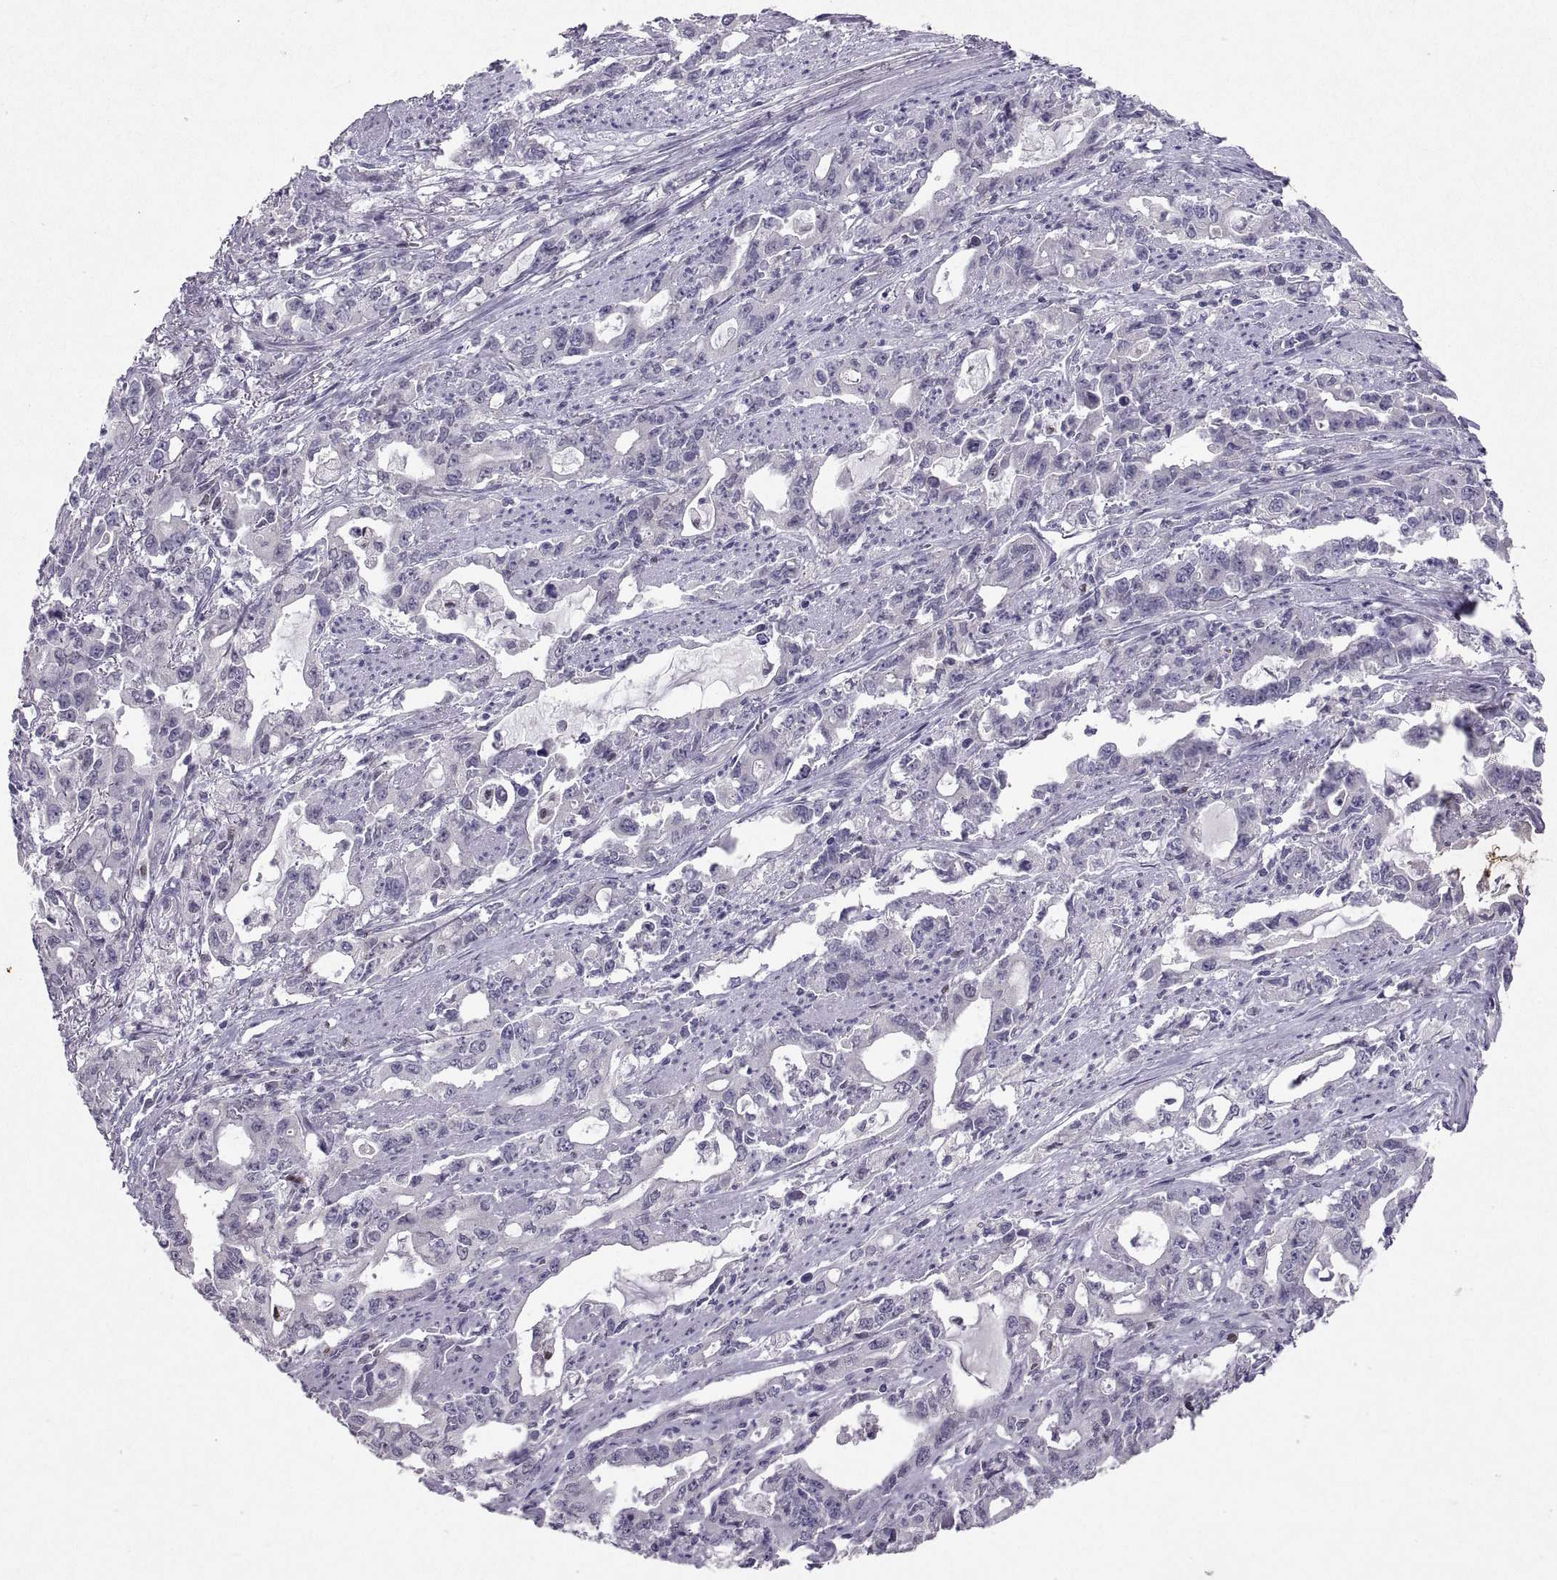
{"staining": {"intensity": "moderate", "quantity": "<25%", "location": "nuclear"}, "tissue": "stomach cancer", "cell_type": "Tumor cells", "image_type": "cancer", "snomed": [{"axis": "morphology", "description": "Adenocarcinoma, NOS"}, {"axis": "topography", "description": "Stomach, upper"}], "caption": "Immunohistochemistry image of neoplastic tissue: human stomach cancer (adenocarcinoma) stained using IHC demonstrates low levels of moderate protein expression localized specifically in the nuclear of tumor cells, appearing as a nuclear brown color.", "gene": "SOX21", "patient": {"sex": "male", "age": 85}}